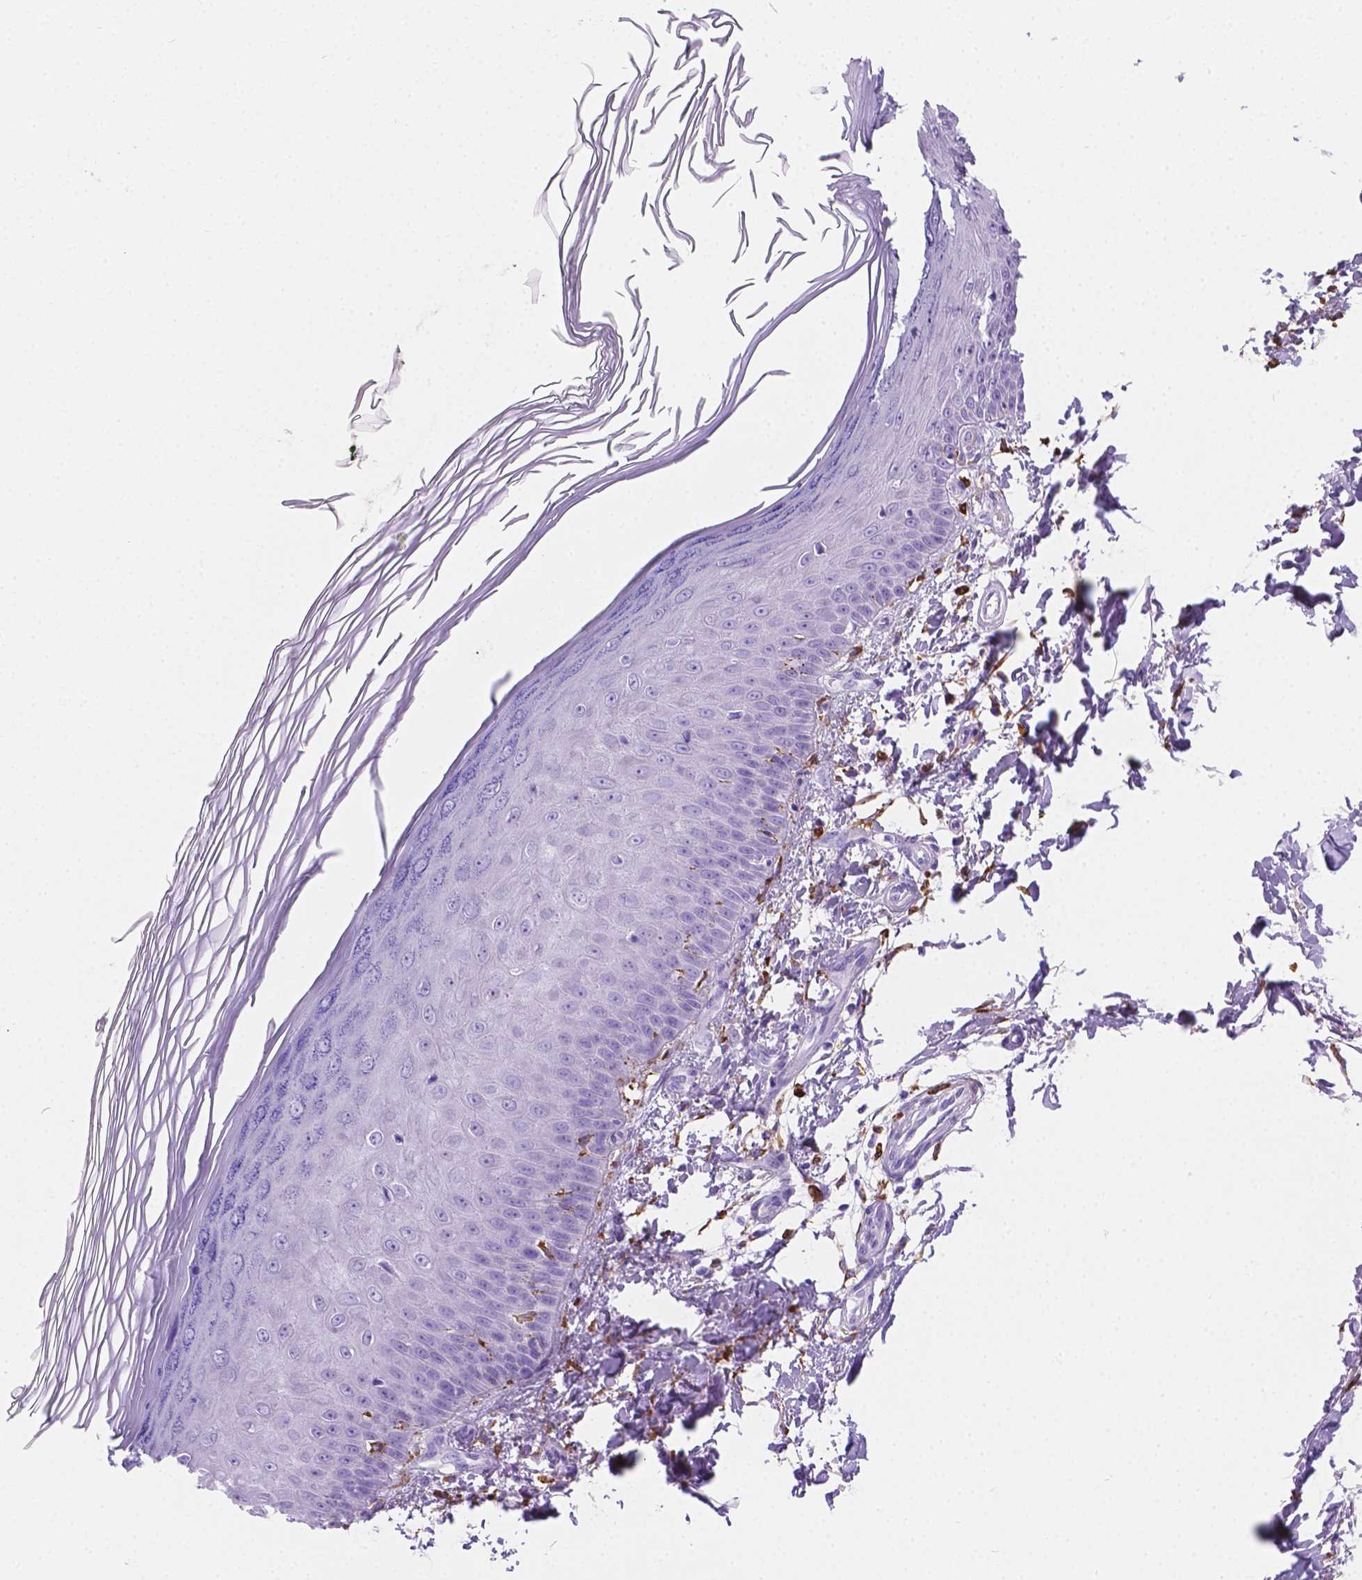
{"staining": {"intensity": "negative", "quantity": "none", "location": "none"}, "tissue": "skin", "cell_type": "Fibroblasts", "image_type": "normal", "snomed": [{"axis": "morphology", "description": "Normal tissue, NOS"}, {"axis": "topography", "description": "Skin"}], "caption": "Immunohistochemistry image of benign skin stained for a protein (brown), which demonstrates no staining in fibroblasts.", "gene": "MACF1", "patient": {"sex": "female", "age": 62}}